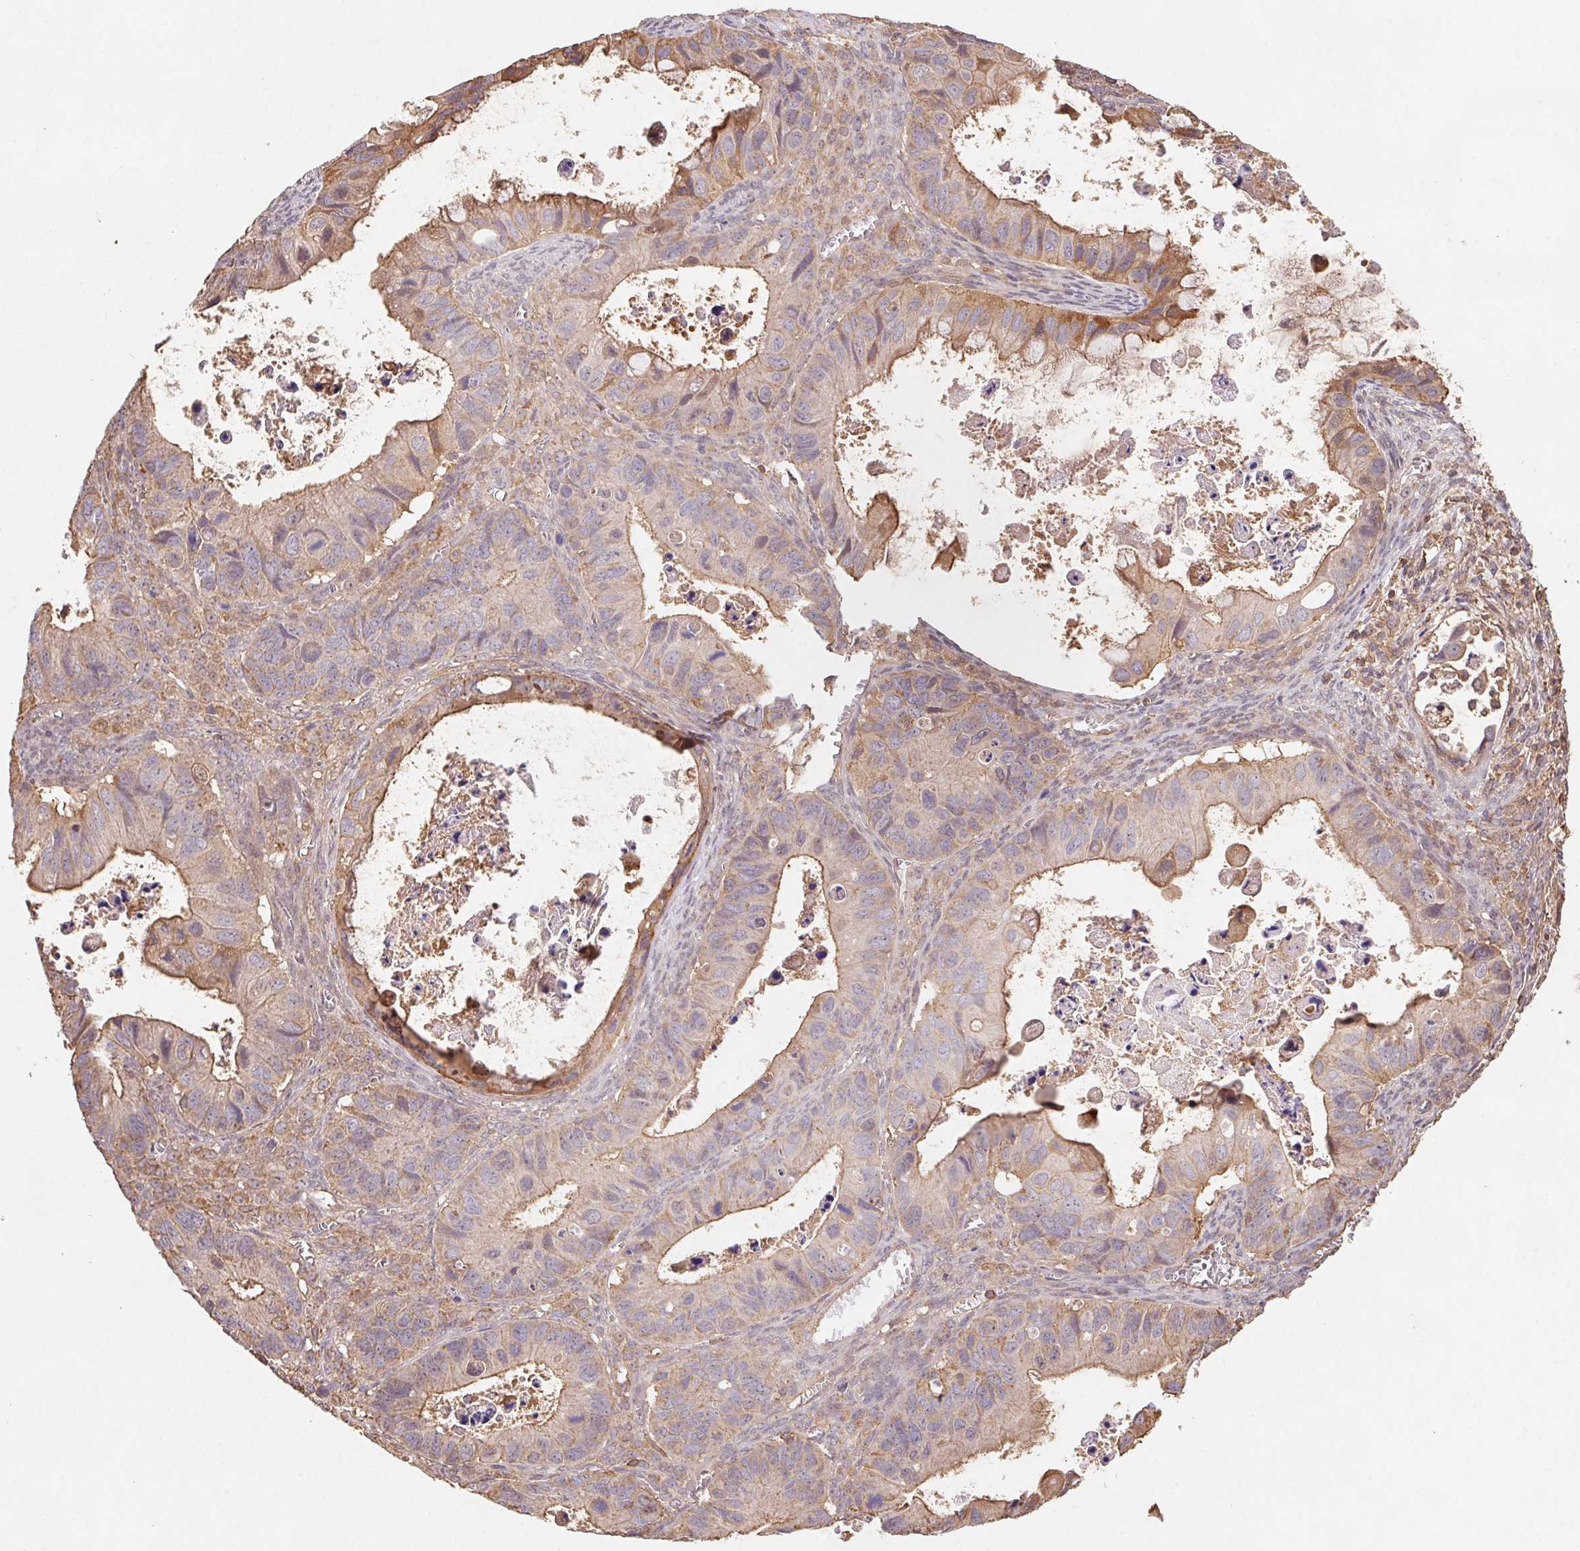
{"staining": {"intensity": "weak", "quantity": "25%-75%", "location": "cytoplasmic/membranous"}, "tissue": "ovarian cancer", "cell_type": "Tumor cells", "image_type": "cancer", "snomed": [{"axis": "morphology", "description": "Cystadenocarcinoma, mucinous, NOS"}, {"axis": "topography", "description": "Ovary"}], "caption": "Human ovarian mucinous cystadenocarcinoma stained for a protein (brown) shows weak cytoplasmic/membranous positive expression in about 25%-75% of tumor cells.", "gene": "ATG10", "patient": {"sex": "female", "age": 64}}